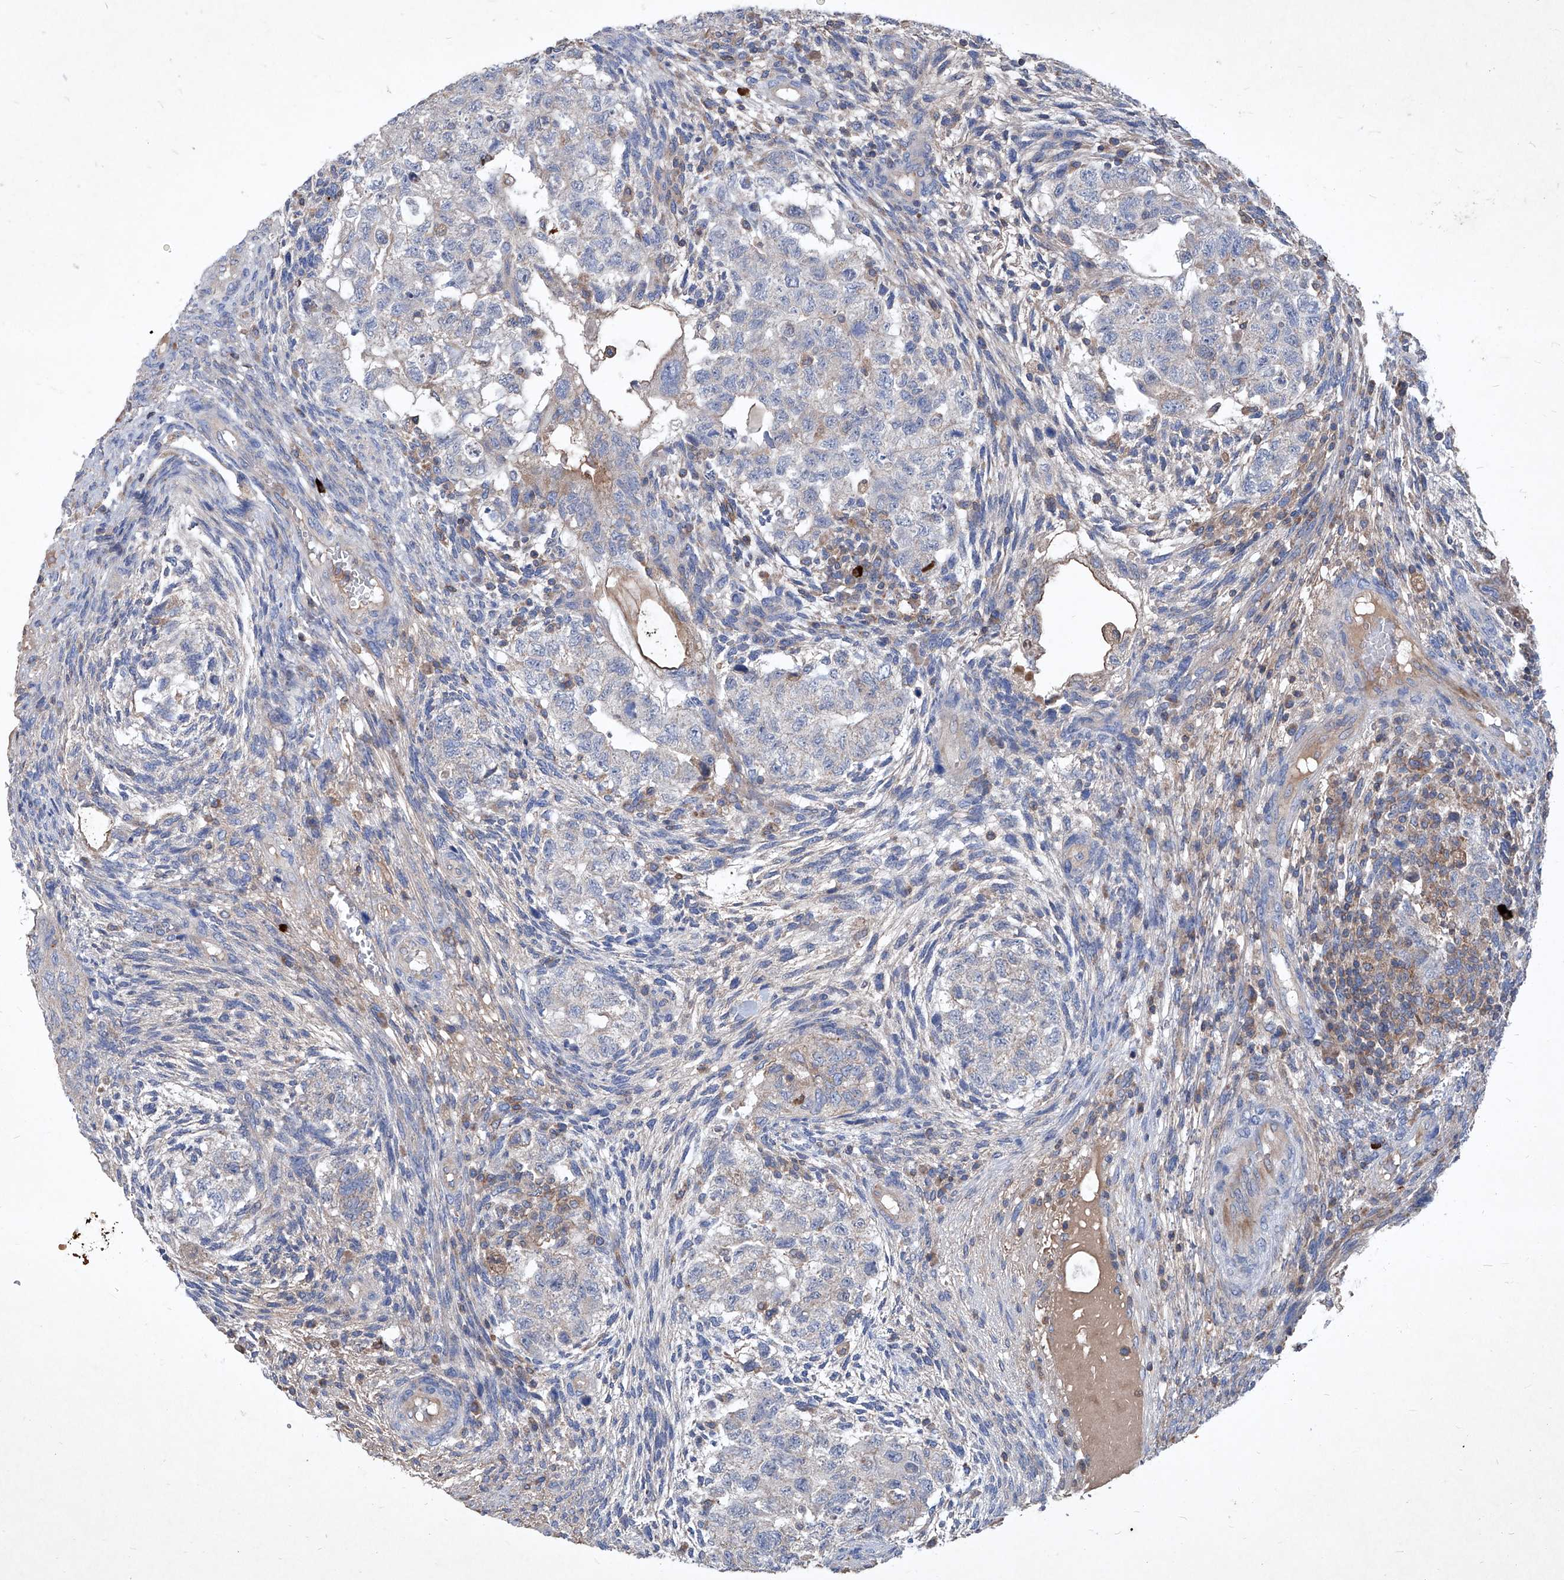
{"staining": {"intensity": "negative", "quantity": "none", "location": "none"}, "tissue": "testis cancer", "cell_type": "Tumor cells", "image_type": "cancer", "snomed": [{"axis": "morphology", "description": "Carcinoma, Embryonal, NOS"}, {"axis": "topography", "description": "Testis"}], "caption": "Histopathology image shows no significant protein expression in tumor cells of testis cancer. (DAB immunohistochemistry (IHC) with hematoxylin counter stain).", "gene": "EPHA8", "patient": {"sex": "male", "age": 36}}